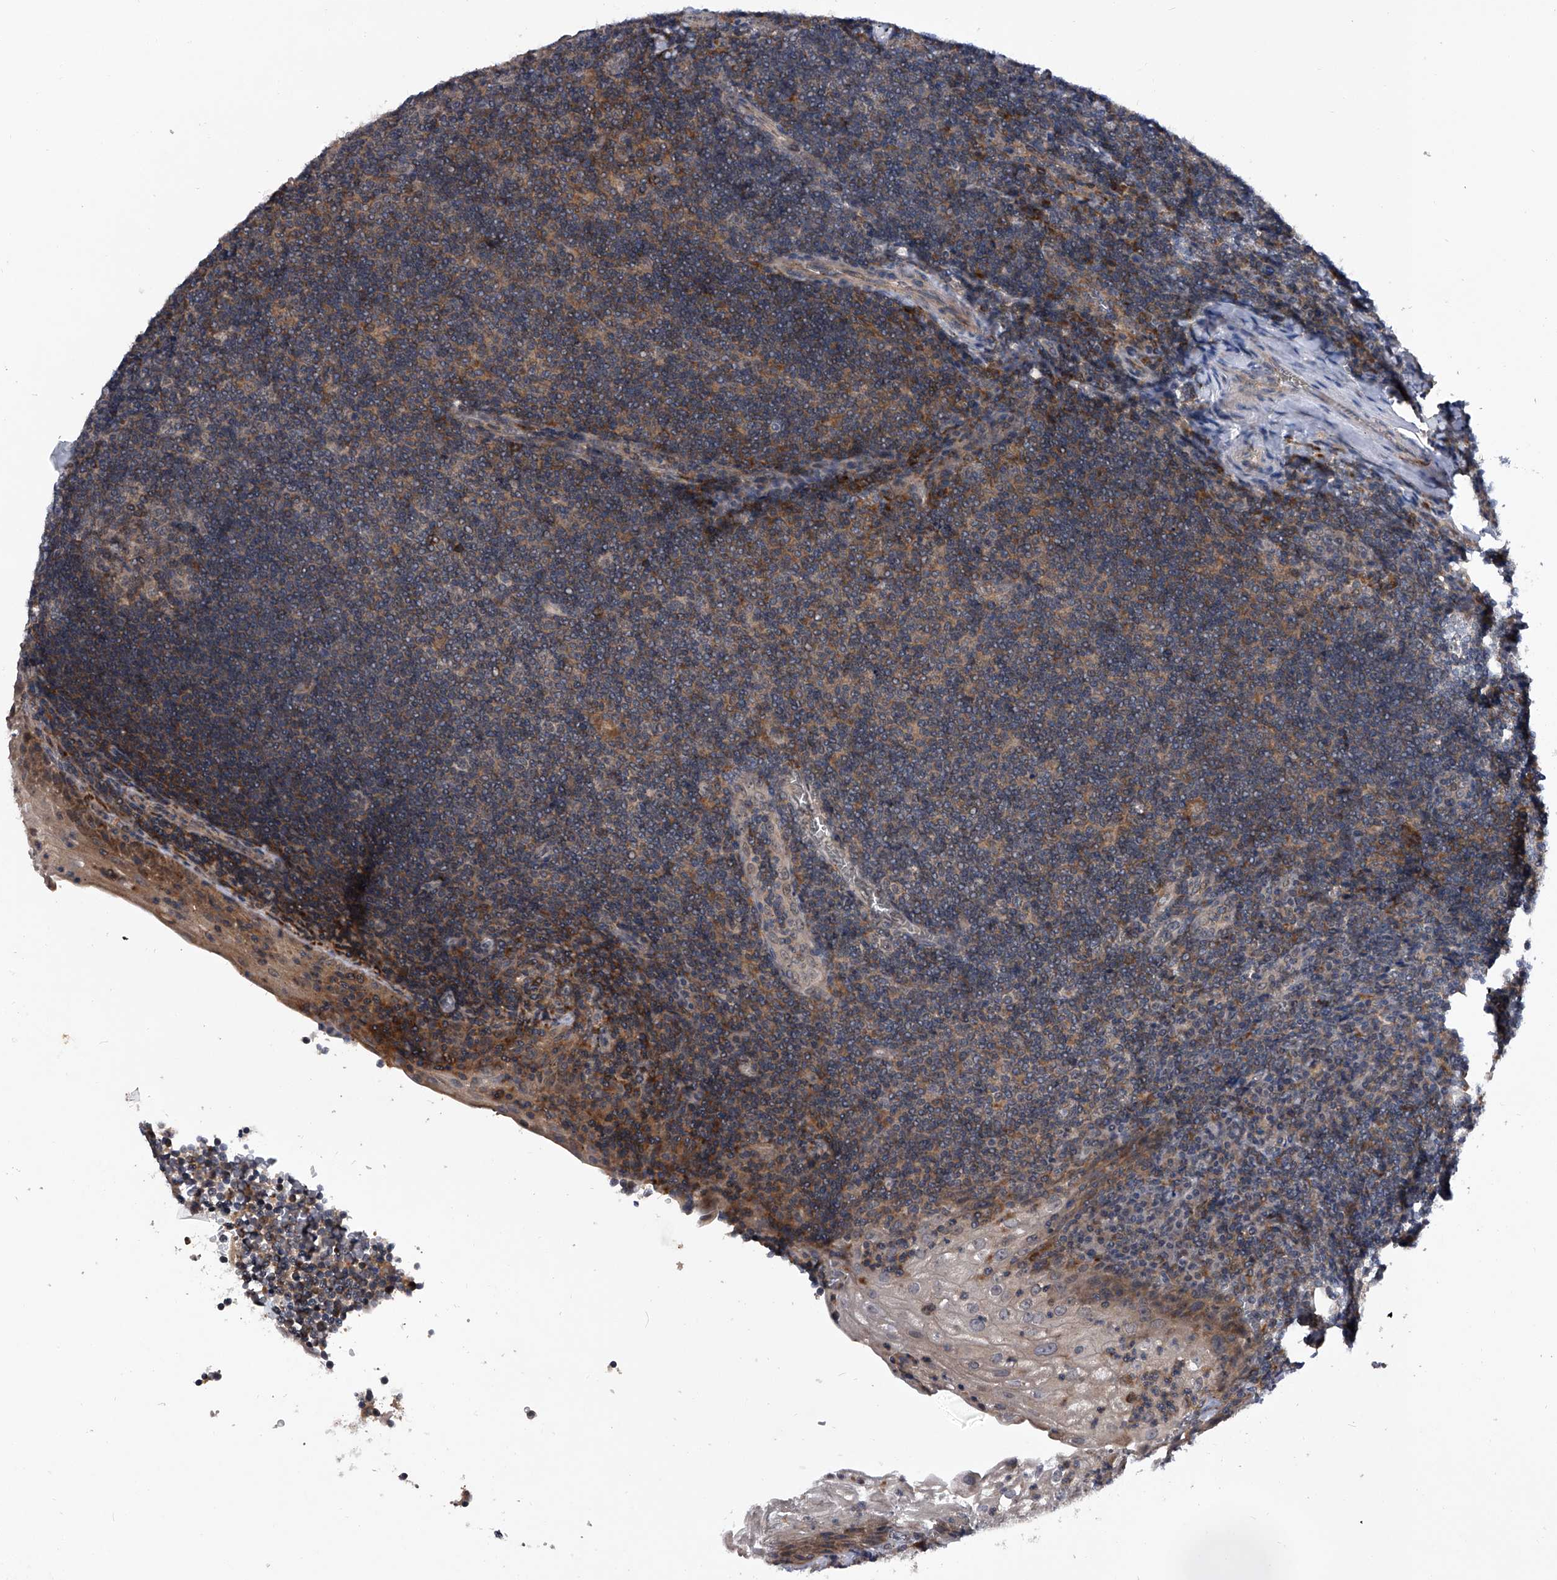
{"staining": {"intensity": "negative", "quantity": "none", "location": "none"}, "tissue": "tonsil", "cell_type": "Germinal center cells", "image_type": "normal", "snomed": [{"axis": "morphology", "description": "Normal tissue, NOS"}, {"axis": "topography", "description": "Tonsil"}], "caption": "A micrograph of tonsil stained for a protein demonstrates no brown staining in germinal center cells. The staining is performed using DAB (3,3'-diaminobenzidine) brown chromogen with nuclei counter-stained in using hematoxylin.", "gene": "ZNF30", "patient": {"sex": "male", "age": 37}}